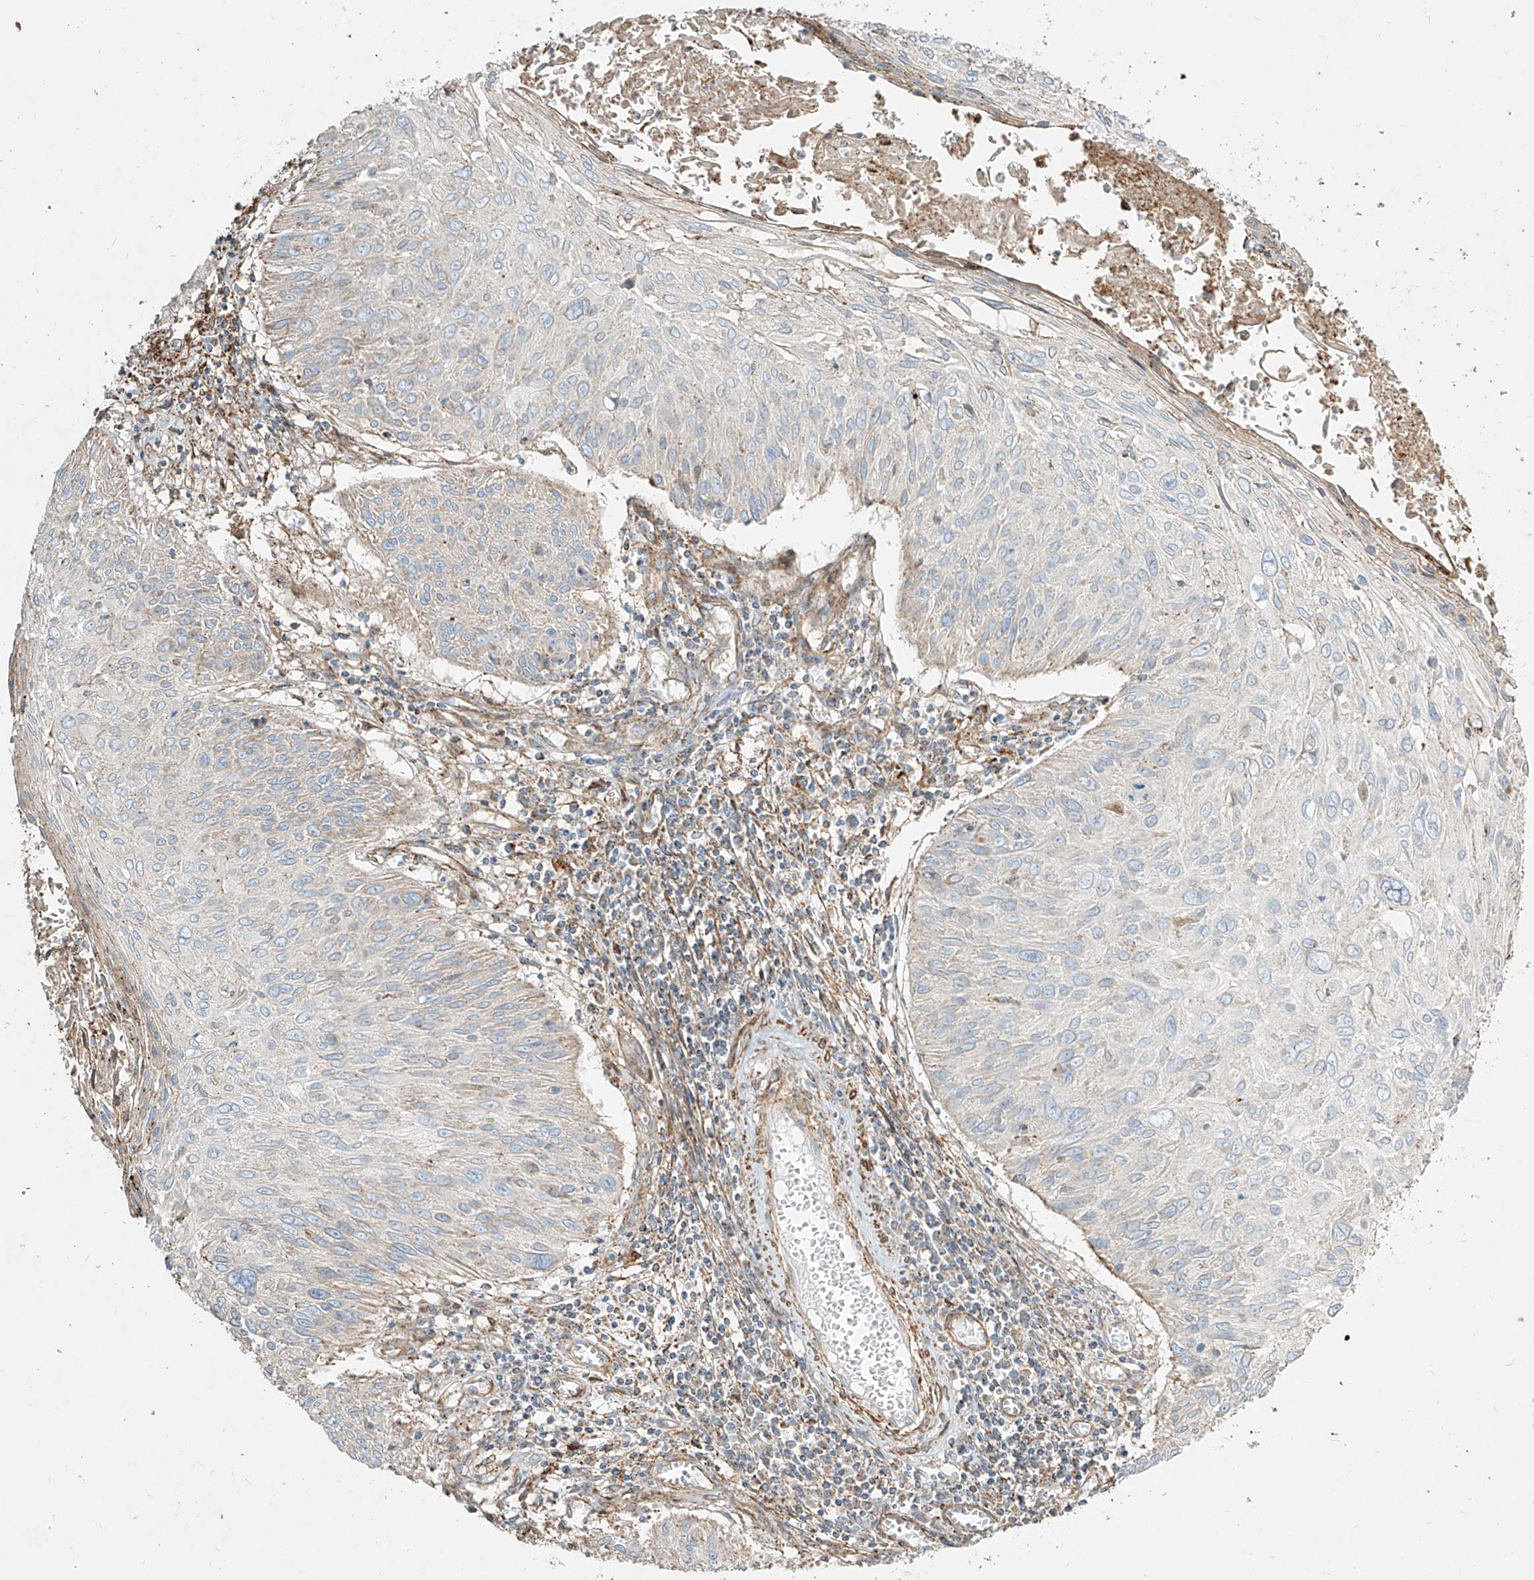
{"staining": {"intensity": "negative", "quantity": "none", "location": "none"}, "tissue": "cervical cancer", "cell_type": "Tumor cells", "image_type": "cancer", "snomed": [{"axis": "morphology", "description": "Squamous cell carcinoma, NOS"}, {"axis": "topography", "description": "Cervix"}], "caption": "Protein analysis of cervical cancer (squamous cell carcinoma) displays no significant positivity in tumor cells. Nuclei are stained in blue.", "gene": "MTX2", "patient": {"sex": "female", "age": 51}}